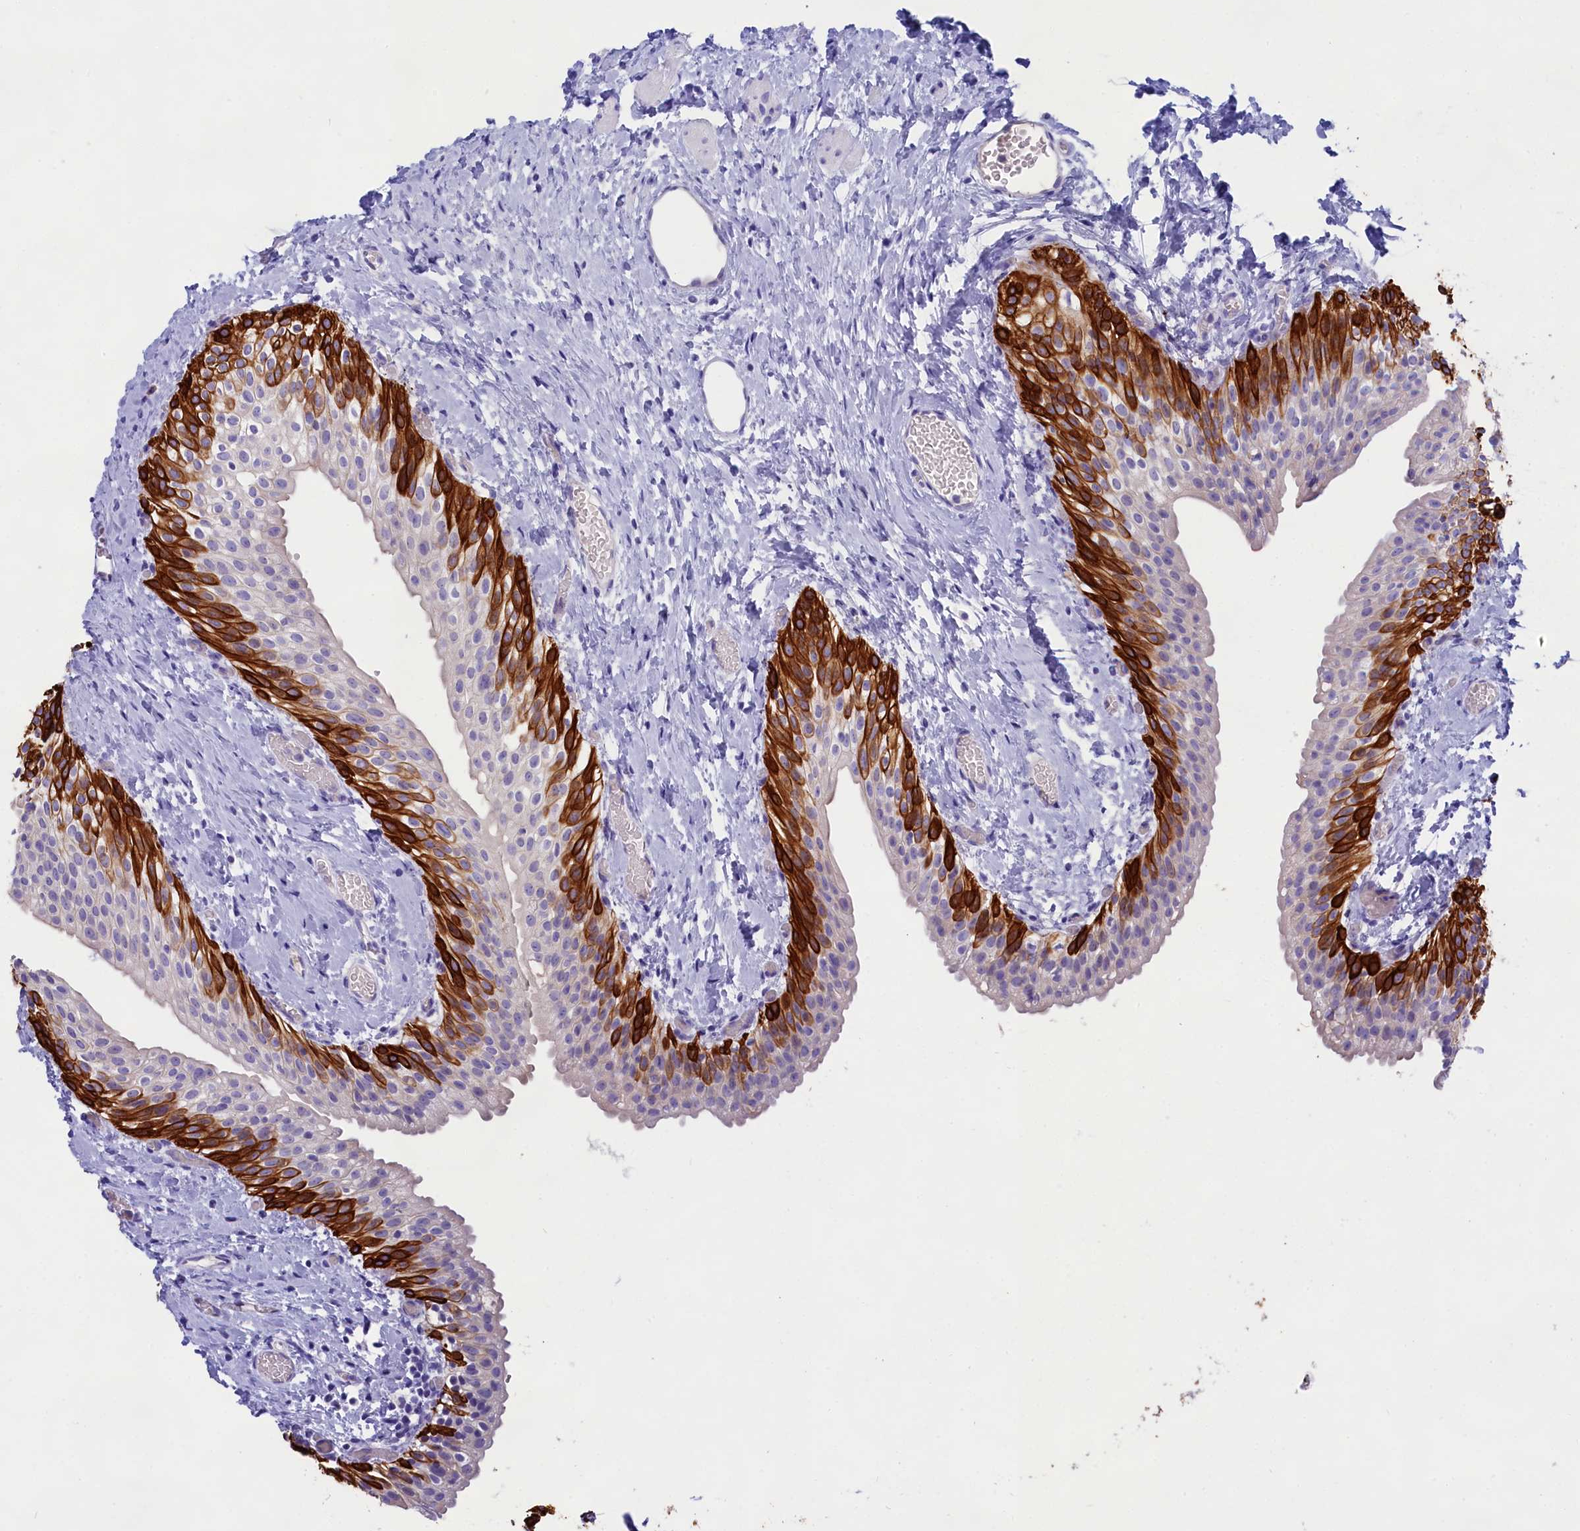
{"staining": {"intensity": "strong", "quantity": "25%-75%", "location": "cytoplasmic/membranous"}, "tissue": "urinary bladder", "cell_type": "Urothelial cells", "image_type": "normal", "snomed": [{"axis": "morphology", "description": "Normal tissue, NOS"}, {"axis": "topography", "description": "Urinary bladder"}], "caption": "A brown stain labels strong cytoplasmic/membranous expression of a protein in urothelial cells of unremarkable urinary bladder.", "gene": "SULT2A1", "patient": {"sex": "male", "age": 1}}